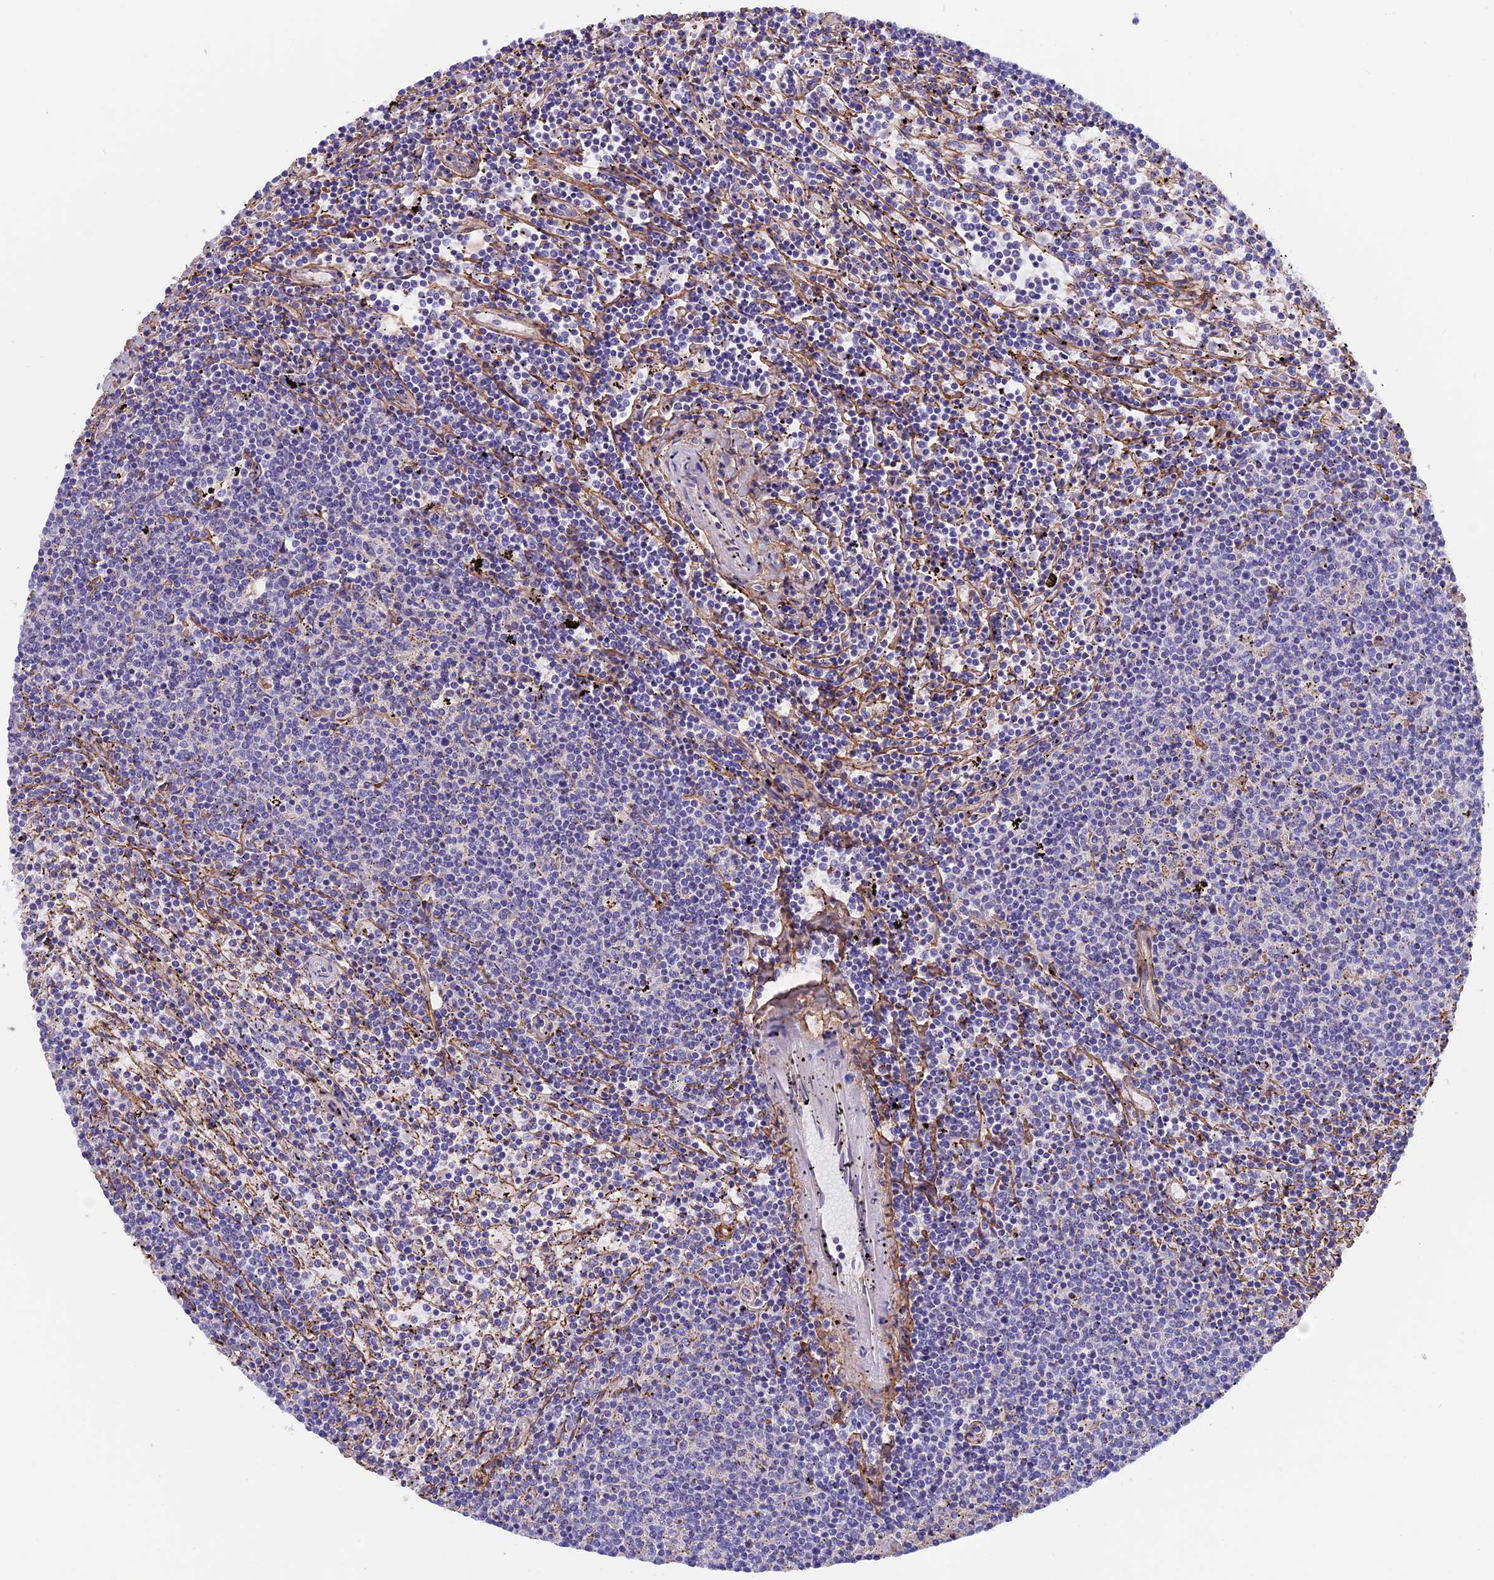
{"staining": {"intensity": "negative", "quantity": "none", "location": "none"}, "tissue": "lymphoma", "cell_type": "Tumor cells", "image_type": "cancer", "snomed": [{"axis": "morphology", "description": "Malignant lymphoma, non-Hodgkin's type, Low grade"}, {"axis": "topography", "description": "Spleen"}], "caption": "Histopathology image shows no significant protein expression in tumor cells of lymphoma. (DAB IHC, high magnification).", "gene": "COL4A3", "patient": {"sex": "female", "age": 50}}